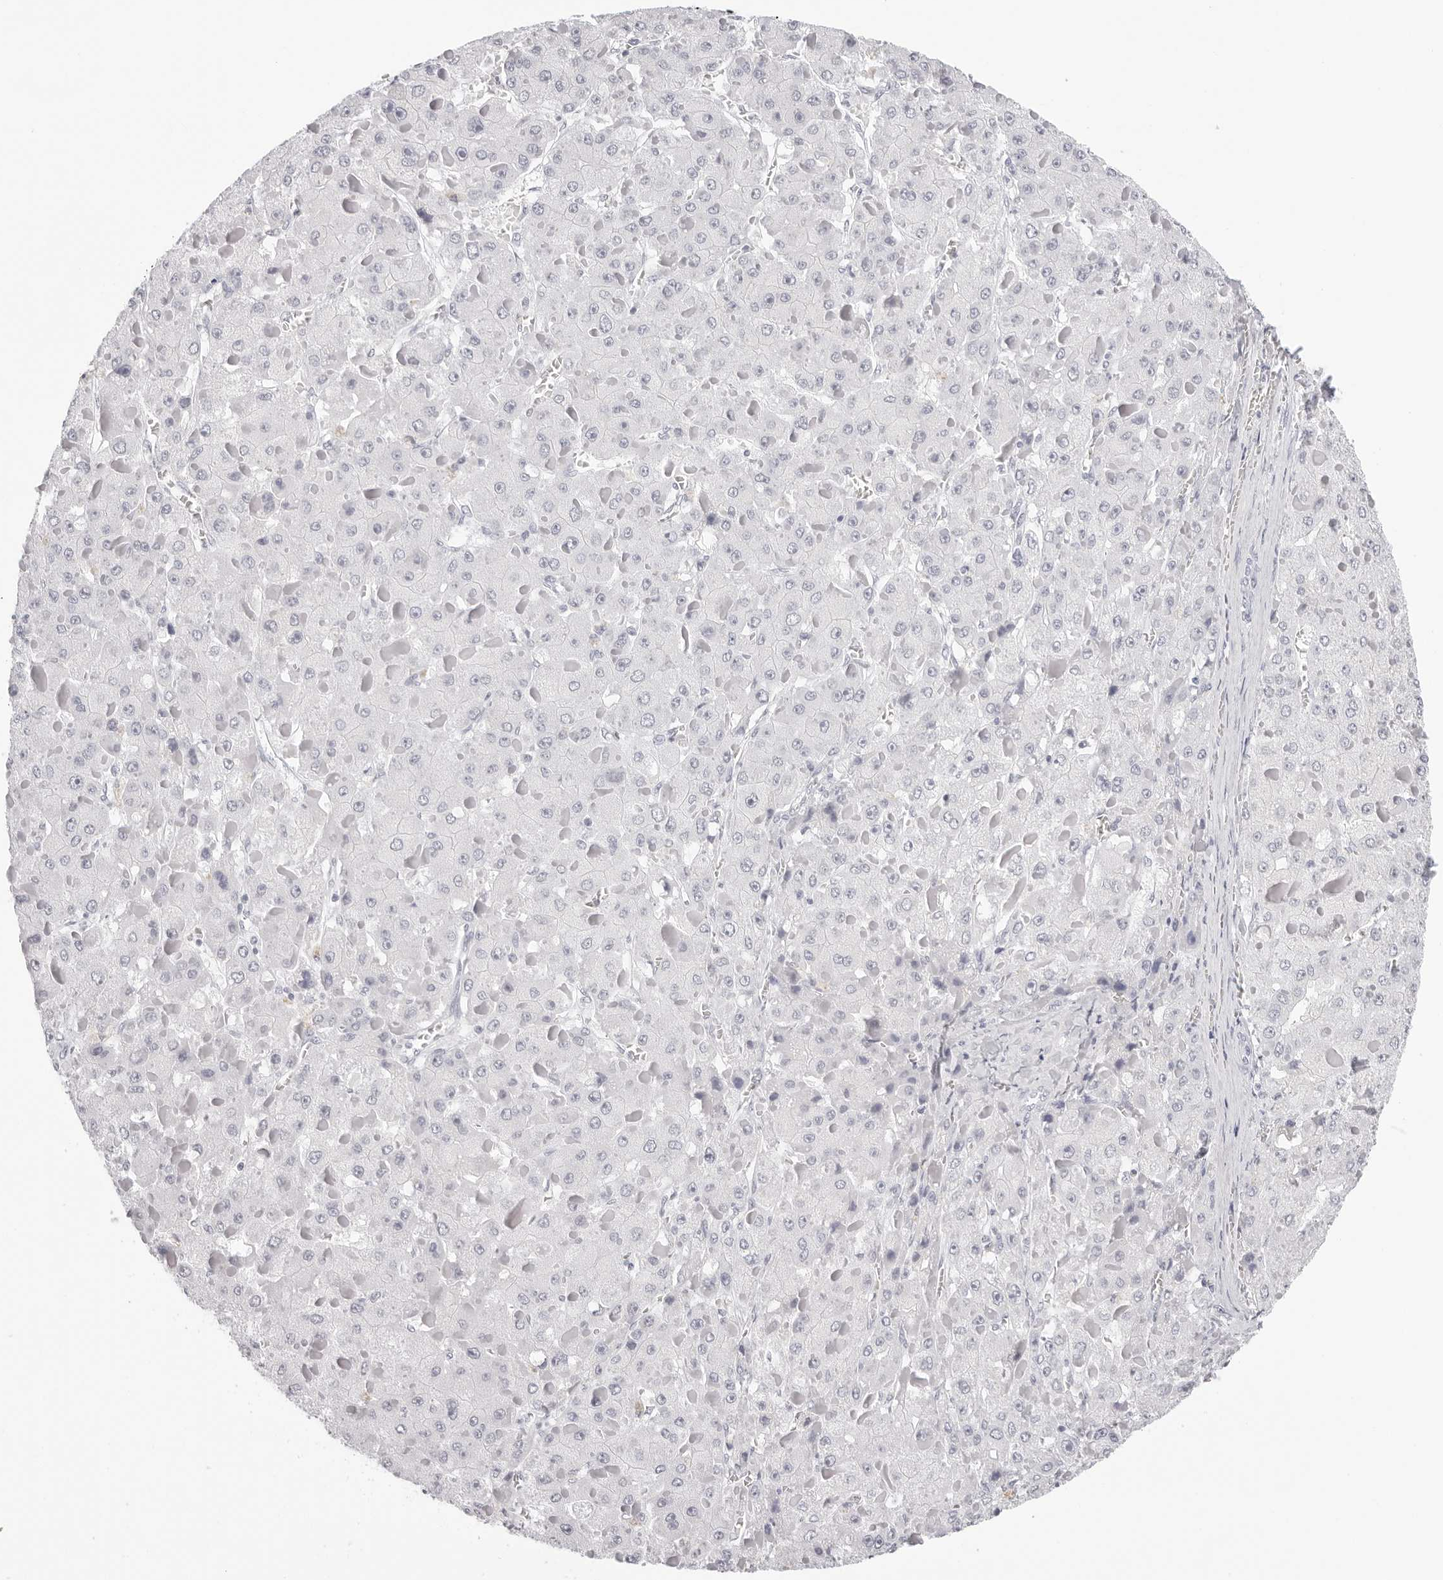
{"staining": {"intensity": "negative", "quantity": "none", "location": "none"}, "tissue": "liver cancer", "cell_type": "Tumor cells", "image_type": "cancer", "snomed": [{"axis": "morphology", "description": "Carcinoma, Hepatocellular, NOS"}, {"axis": "topography", "description": "Liver"}], "caption": "Immunohistochemistry histopathology image of liver cancer stained for a protein (brown), which demonstrates no staining in tumor cells.", "gene": "CST5", "patient": {"sex": "female", "age": 73}}